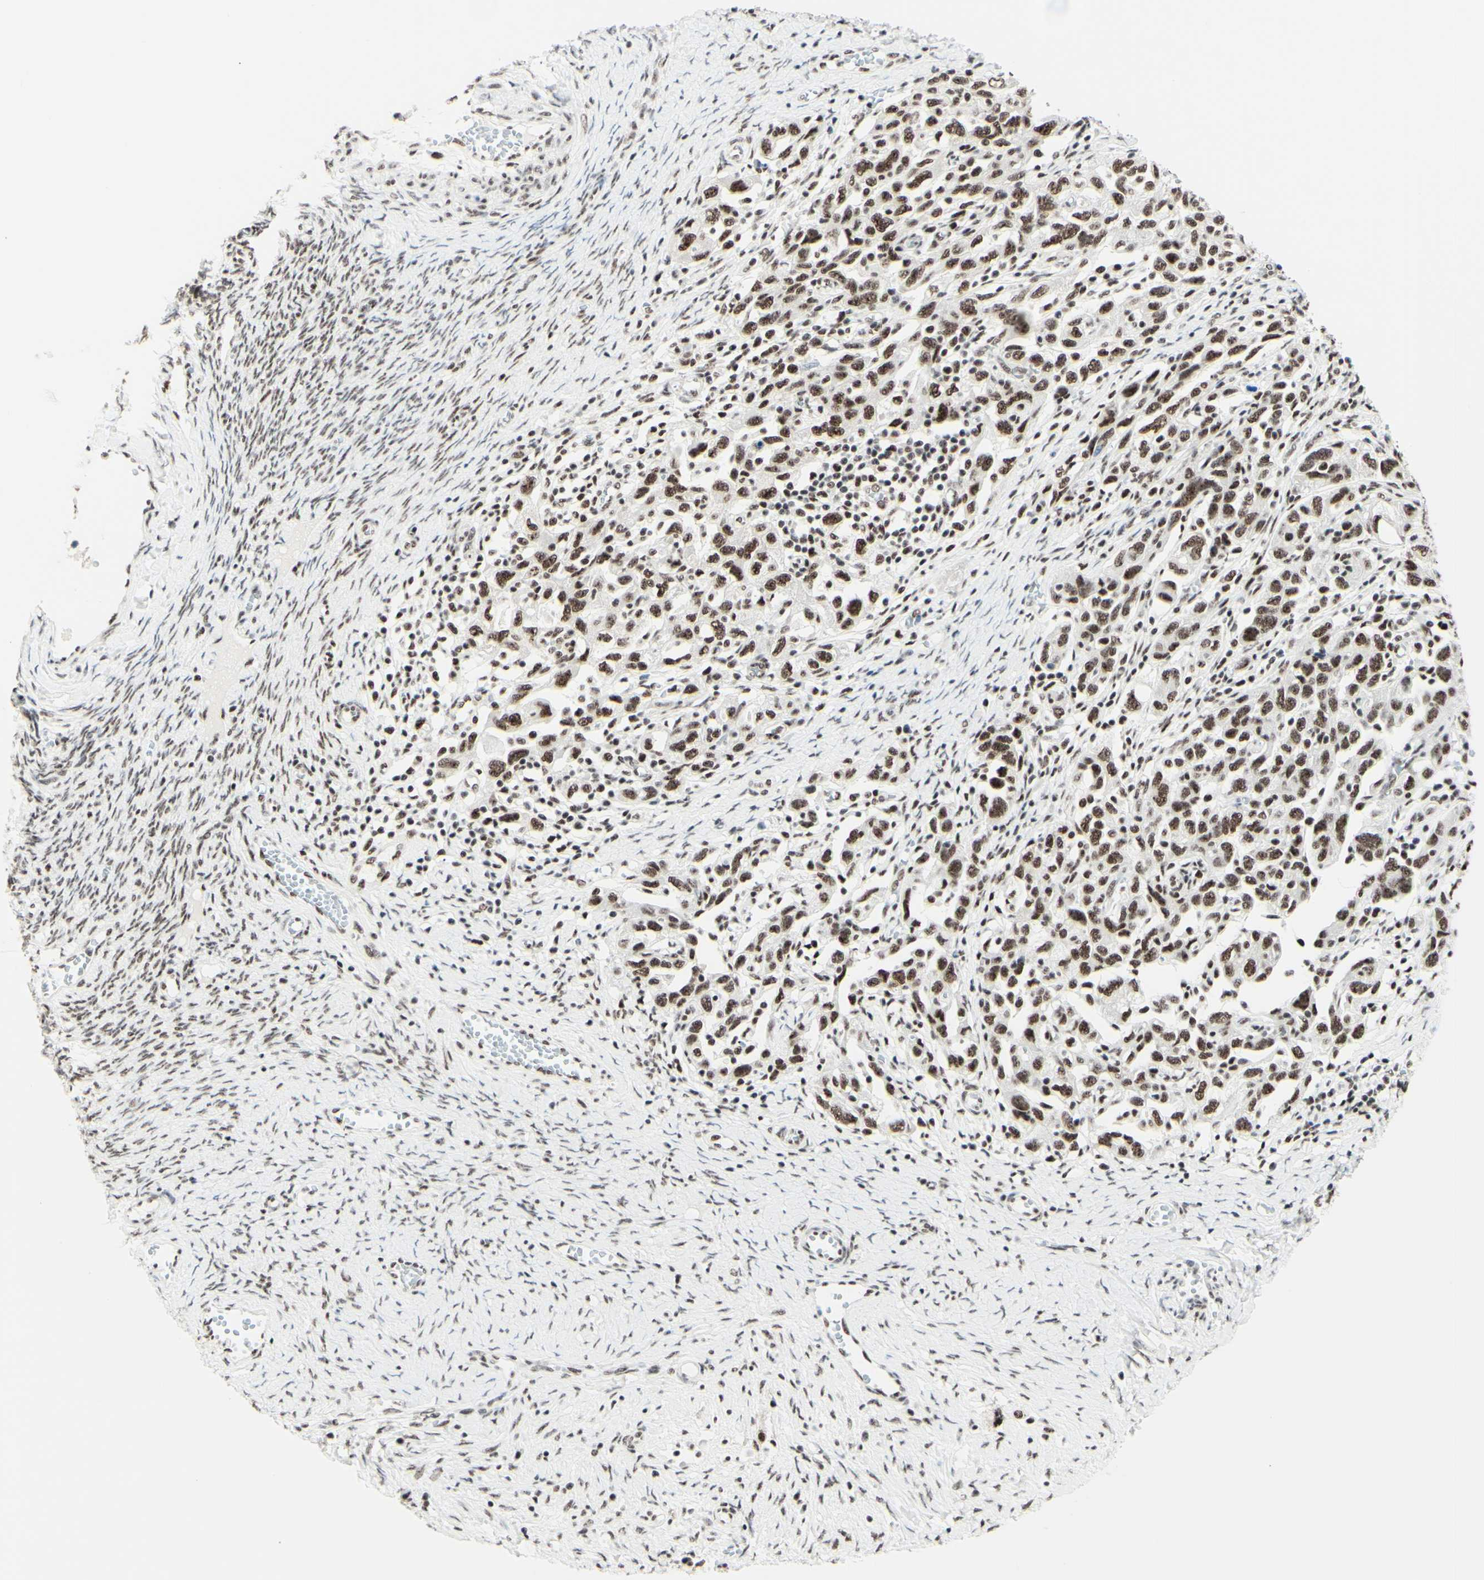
{"staining": {"intensity": "moderate", "quantity": "25%-75%", "location": "nuclear"}, "tissue": "ovarian cancer", "cell_type": "Tumor cells", "image_type": "cancer", "snomed": [{"axis": "morphology", "description": "Carcinoma, NOS"}, {"axis": "morphology", "description": "Cystadenocarcinoma, serous, NOS"}, {"axis": "topography", "description": "Ovary"}], "caption": "A medium amount of moderate nuclear staining is identified in about 25%-75% of tumor cells in ovarian cancer tissue.", "gene": "WTAP", "patient": {"sex": "female", "age": 69}}